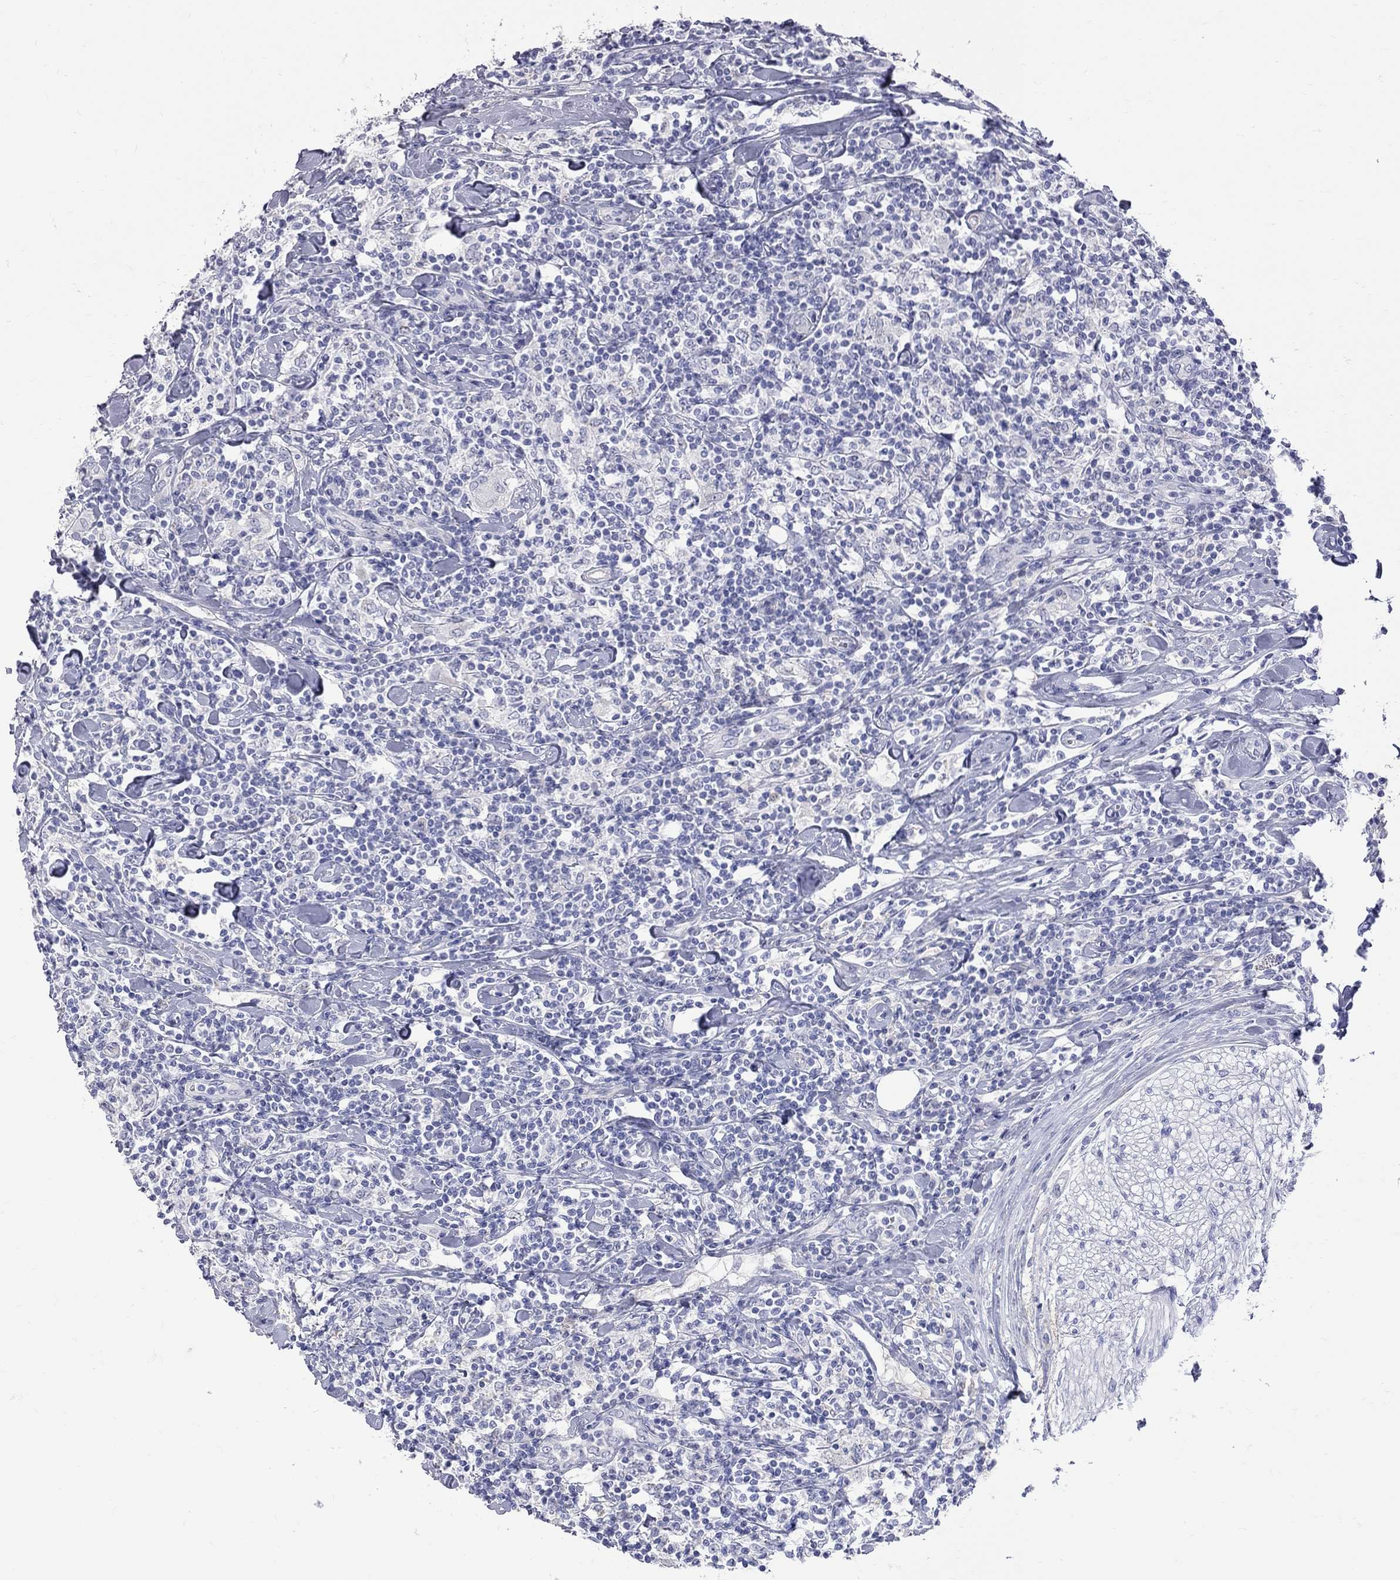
{"staining": {"intensity": "negative", "quantity": "none", "location": "none"}, "tissue": "lymphoma", "cell_type": "Tumor cells", "image_type": "cancer", "snomed": [{"axis": "morphology", "description": "Malignant lymphoma, non-Hodgkin's type, High grade"}, {"axis": "topography", "description": "Lymph node"}], "caption": "Histopathology image shows no protein staining in tumor cells of high-grade malignant lymphoma, non-Hodgkin's type tissue.", "gene": "KCND2", "patient": {"sex": "female", "age": 84}}